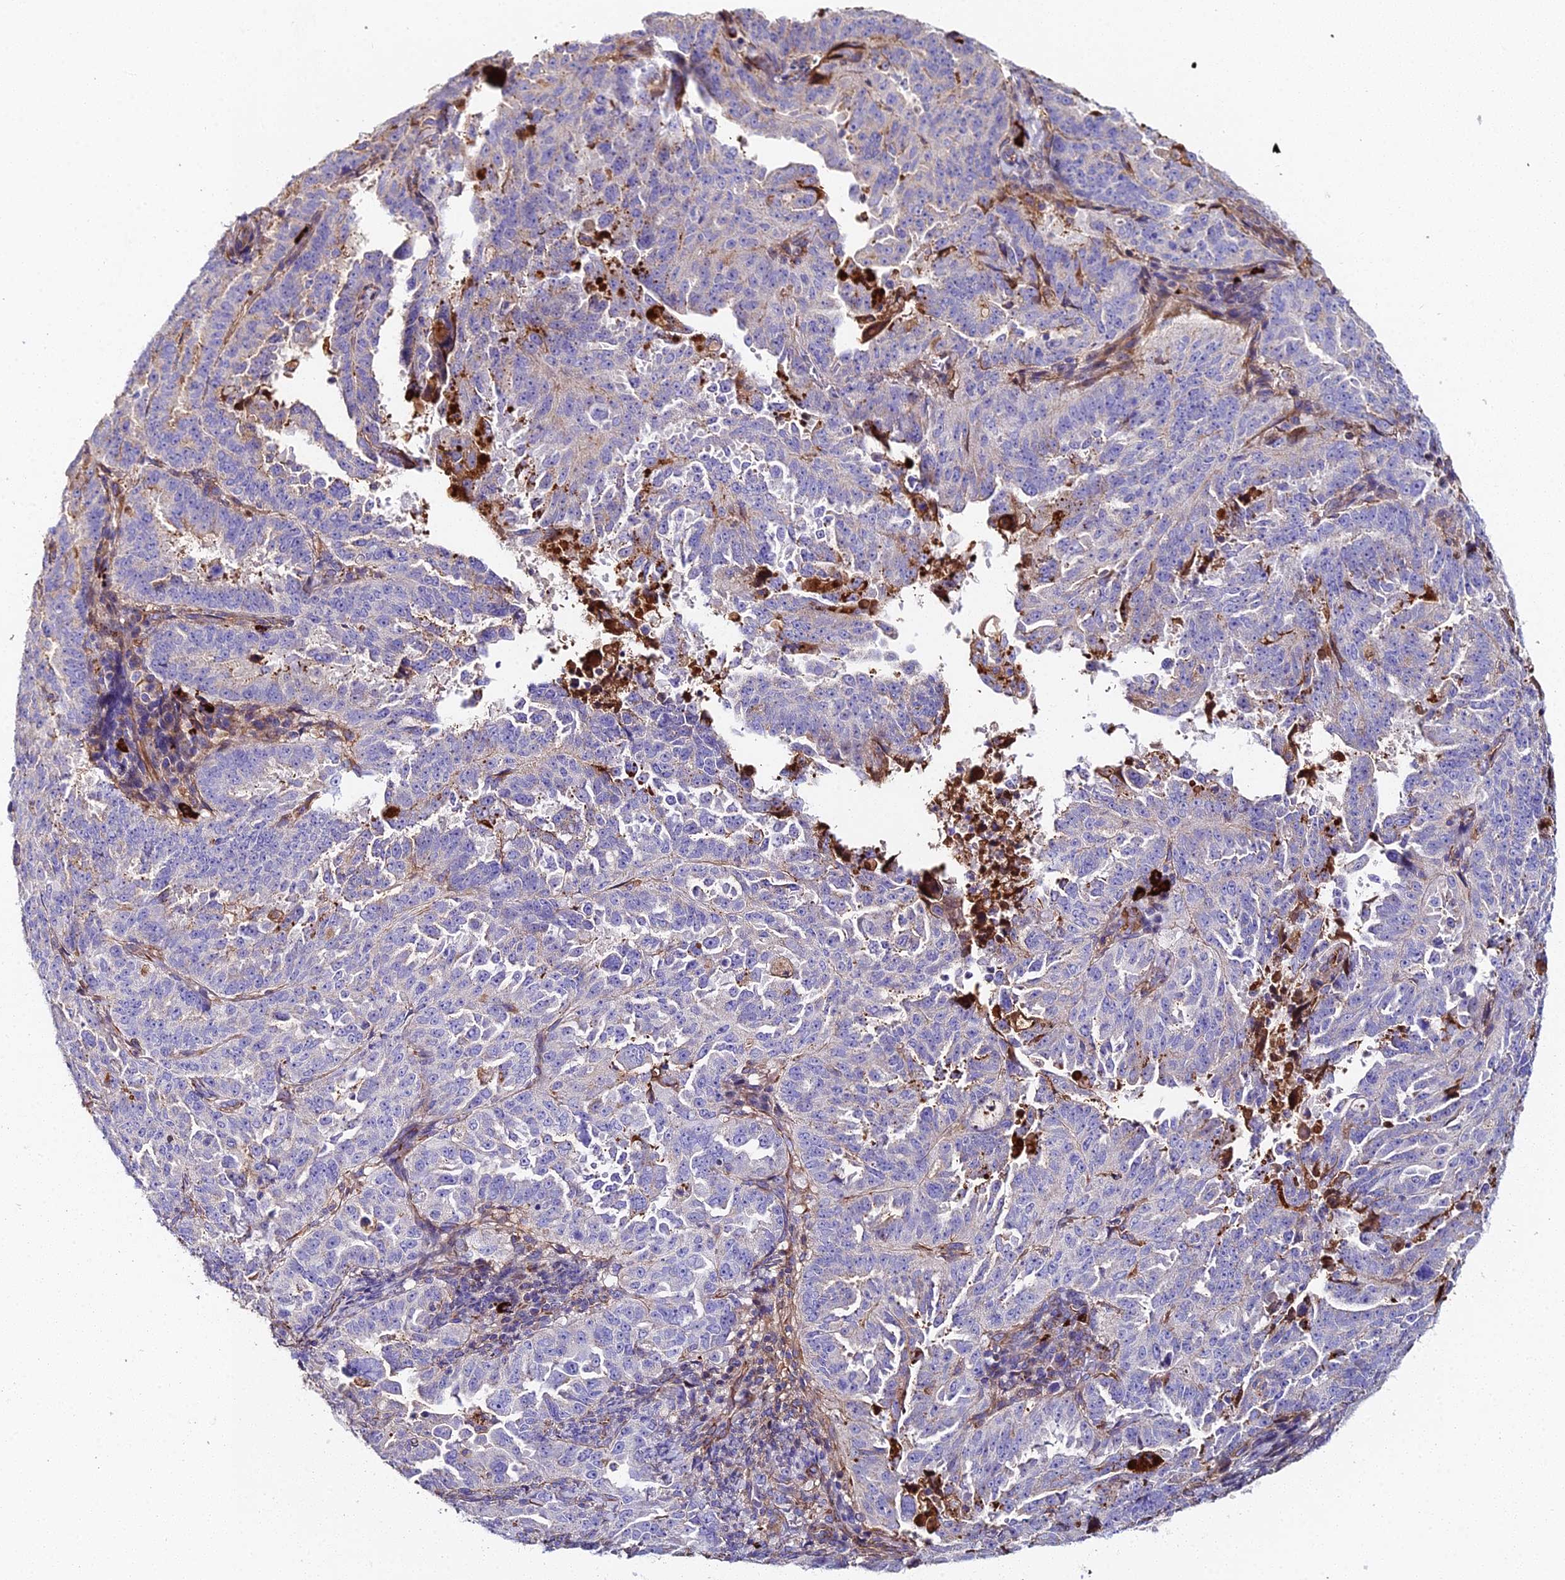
{"staining": {"intensity": "weak", "quantity": "<25%", "location": "cytoplasmic/membranous"}, "tissue": "endometrial cancer", "cell_type": "Tumor cells", "image_type": "cancer", "snomed": [{"axis": "morphology", "description": "Adenocarcinoma, NOS"}, {"axis": "topography", "description": "Endometrium"}], "caption": "Immunohistochemical staining of endometrial cancer demonstrates no significant positivity in tumor cells. Brightfield microscopy of IHC stained with DAB (3,3'-diaminobenzidine) (brown) and hematoxylin (blue), captured at high magnification.", "gene": "BEX4", "patient": {"sex": "female", "age": 65}}